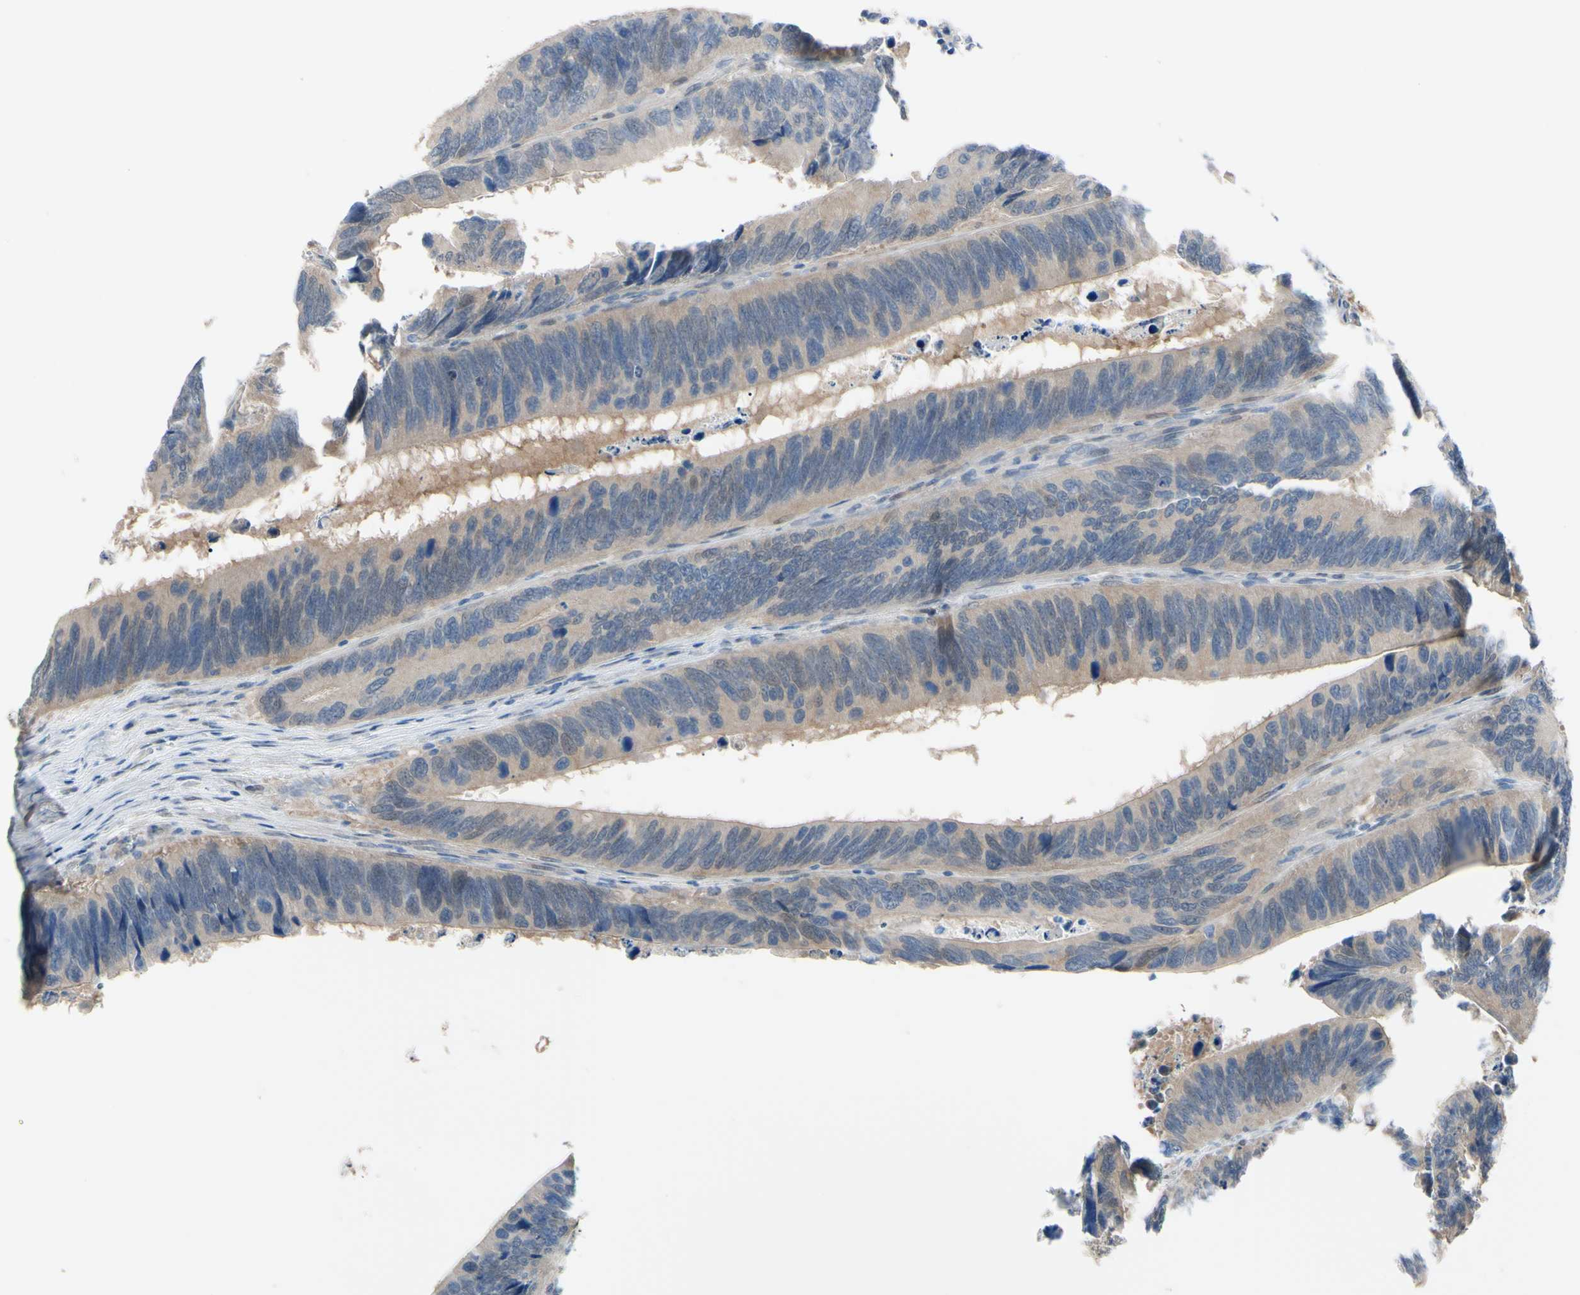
{"staining": {"intensity": "weak", "quantity": ">75%", "location": "cytoplasmic/membranous"}, "tissue": "colorectal cancer", "cell_type": "Tumor cells", "image_type": "cancer", "snomed": [{"axis": "morphology", "description": "Adenocarcinoma, NOS"}, {"axis": "topography", "description": "Colon"}], "caption": "Protein expression analysis of colorectal cancer (adenocarcinoma) demonstrates weak cytoplasmic/membranous expression in about >75% of tumor cells.", "gene": "NOL3", "patient": {"sex": "male", "age": 72}}